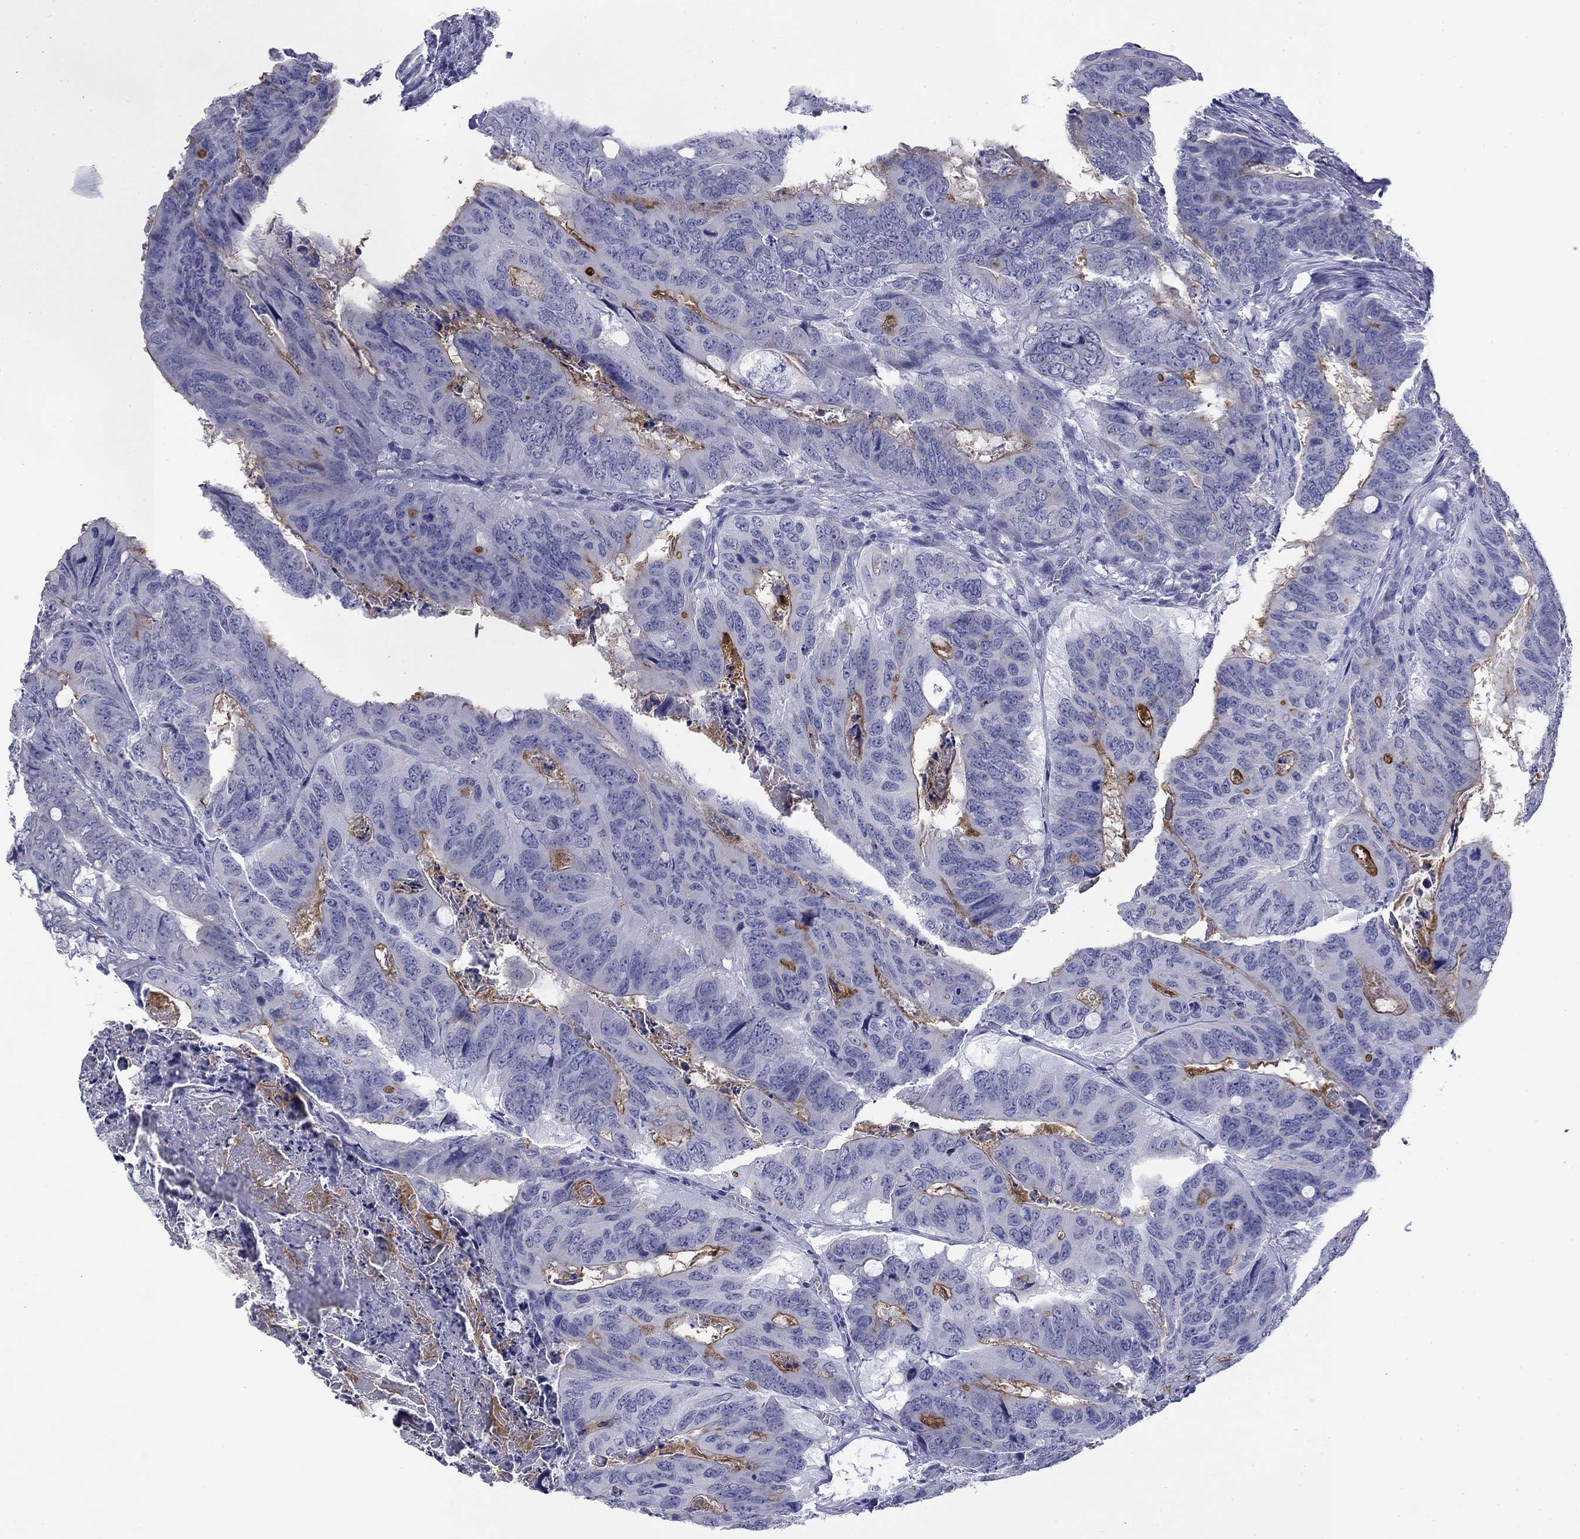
{"staining": {"intensity": "moderate", "quantity": "<25%", "location": "cytoplasmic/membranous"}, "tissue": "colorectal cancer", "cell_type": "Tumor cells", "image_type": "cancer", "snomed": [{"axis": "morphology", "description": "Adenocarcinoma, NOS"}, {"axis": "topography", "description": "Colon"}], "caption": "An image of human adenocarcinoma (colorectal) stained for a protein reveals moderate cytoplasmic/membranous brown staining in tumor cells.", "gene": "ABCC2", "patient": {"sex": "male", "age": 79}}